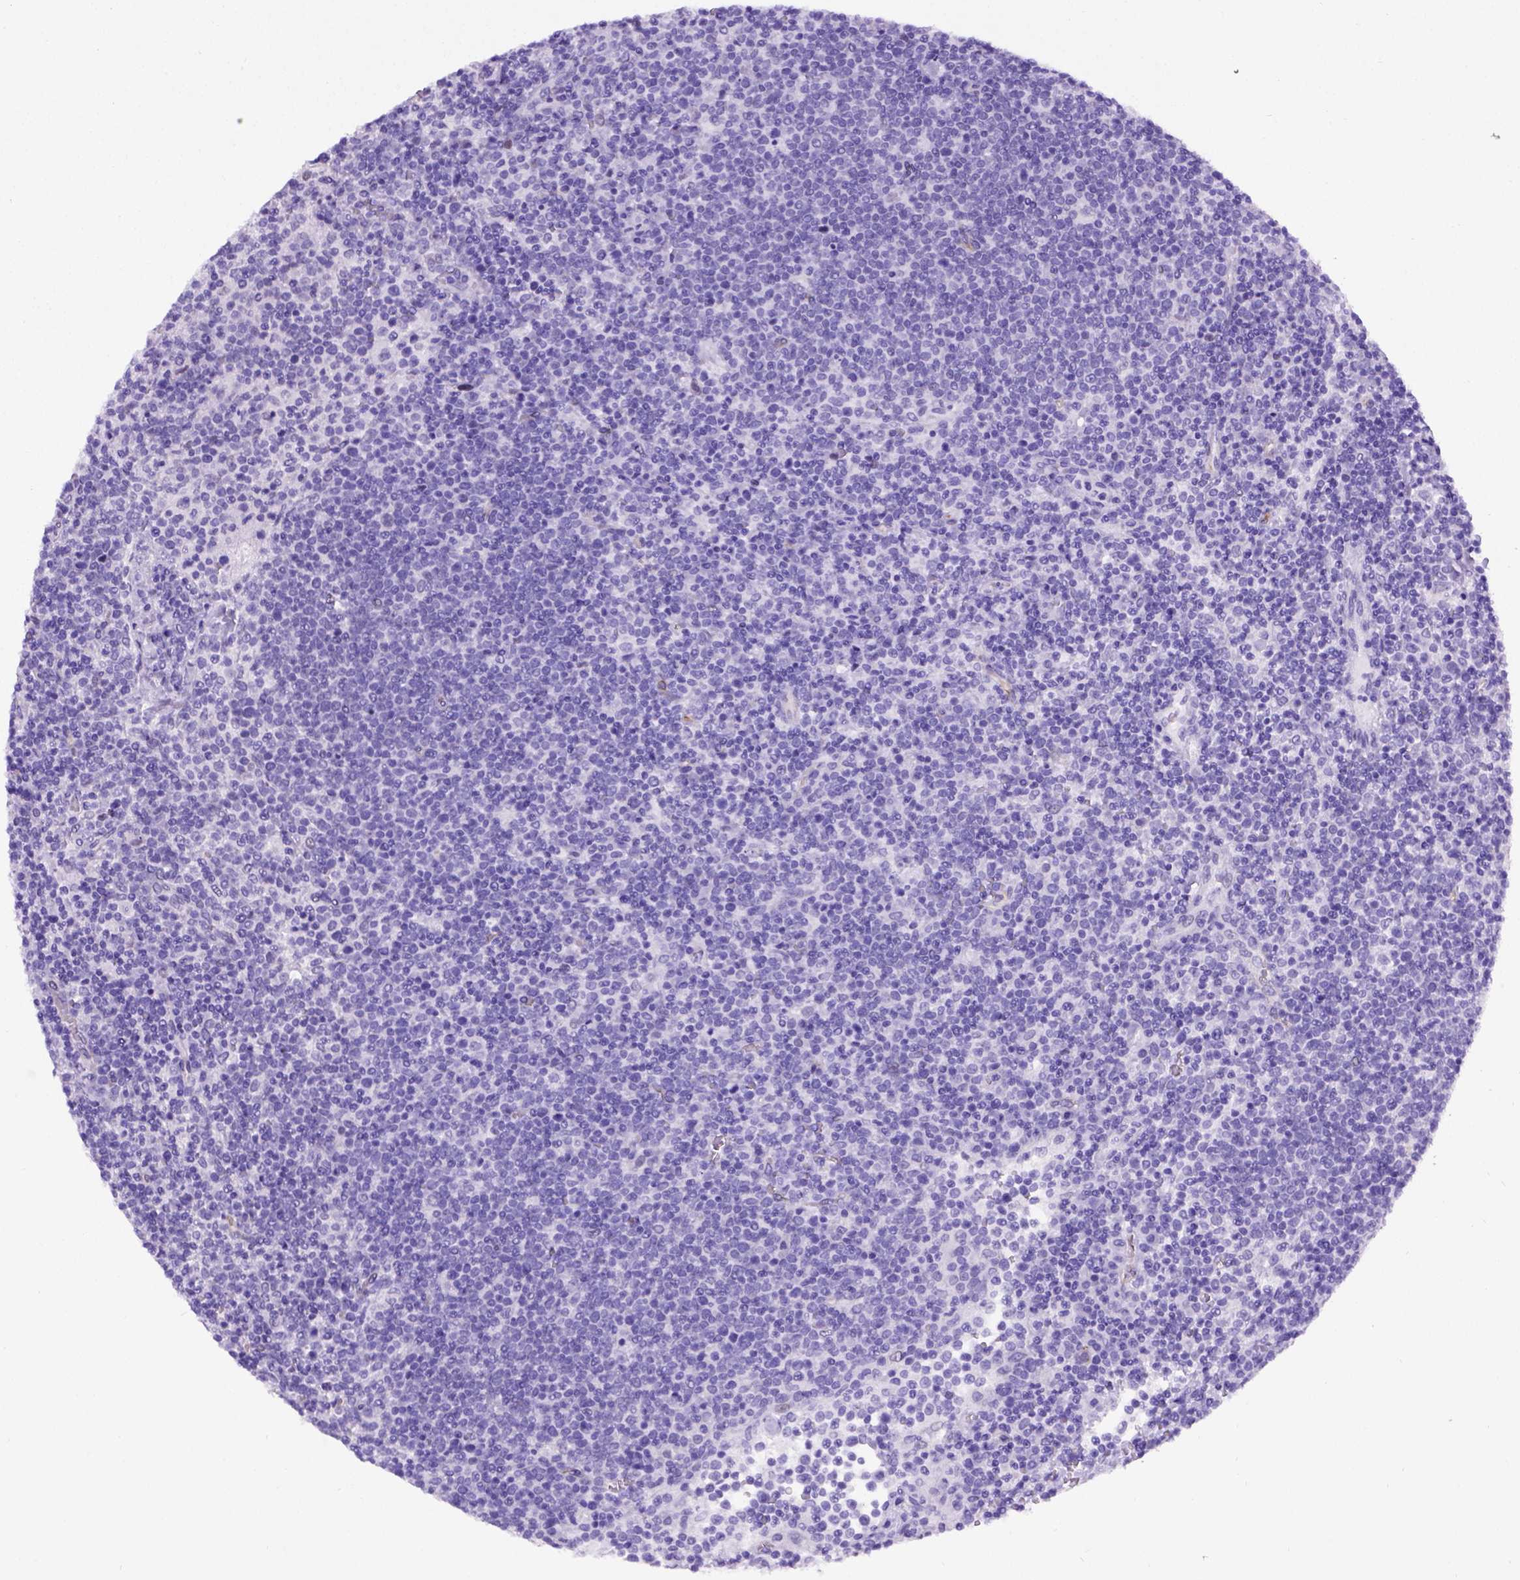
{"staining": {"intensity": "negative", "quantity": "none", "location": "none"}, "tissue": "lymphoma", "cell_type": "Tumor cells", "image_type": "cancer", "snomed": [{"axis": "morphology", "description": "Malignant lymphoma, non-Hodgkin's type, High grade"}, {"axis": "topography", "description": "Lymph node"}], "caption": "This is a micrograph of immunohistochemistry staining of lymphoma, which shows no staining in tumor cells.", "gene": "ADAM12", "patient": {"sex": "male", "age": 61}}